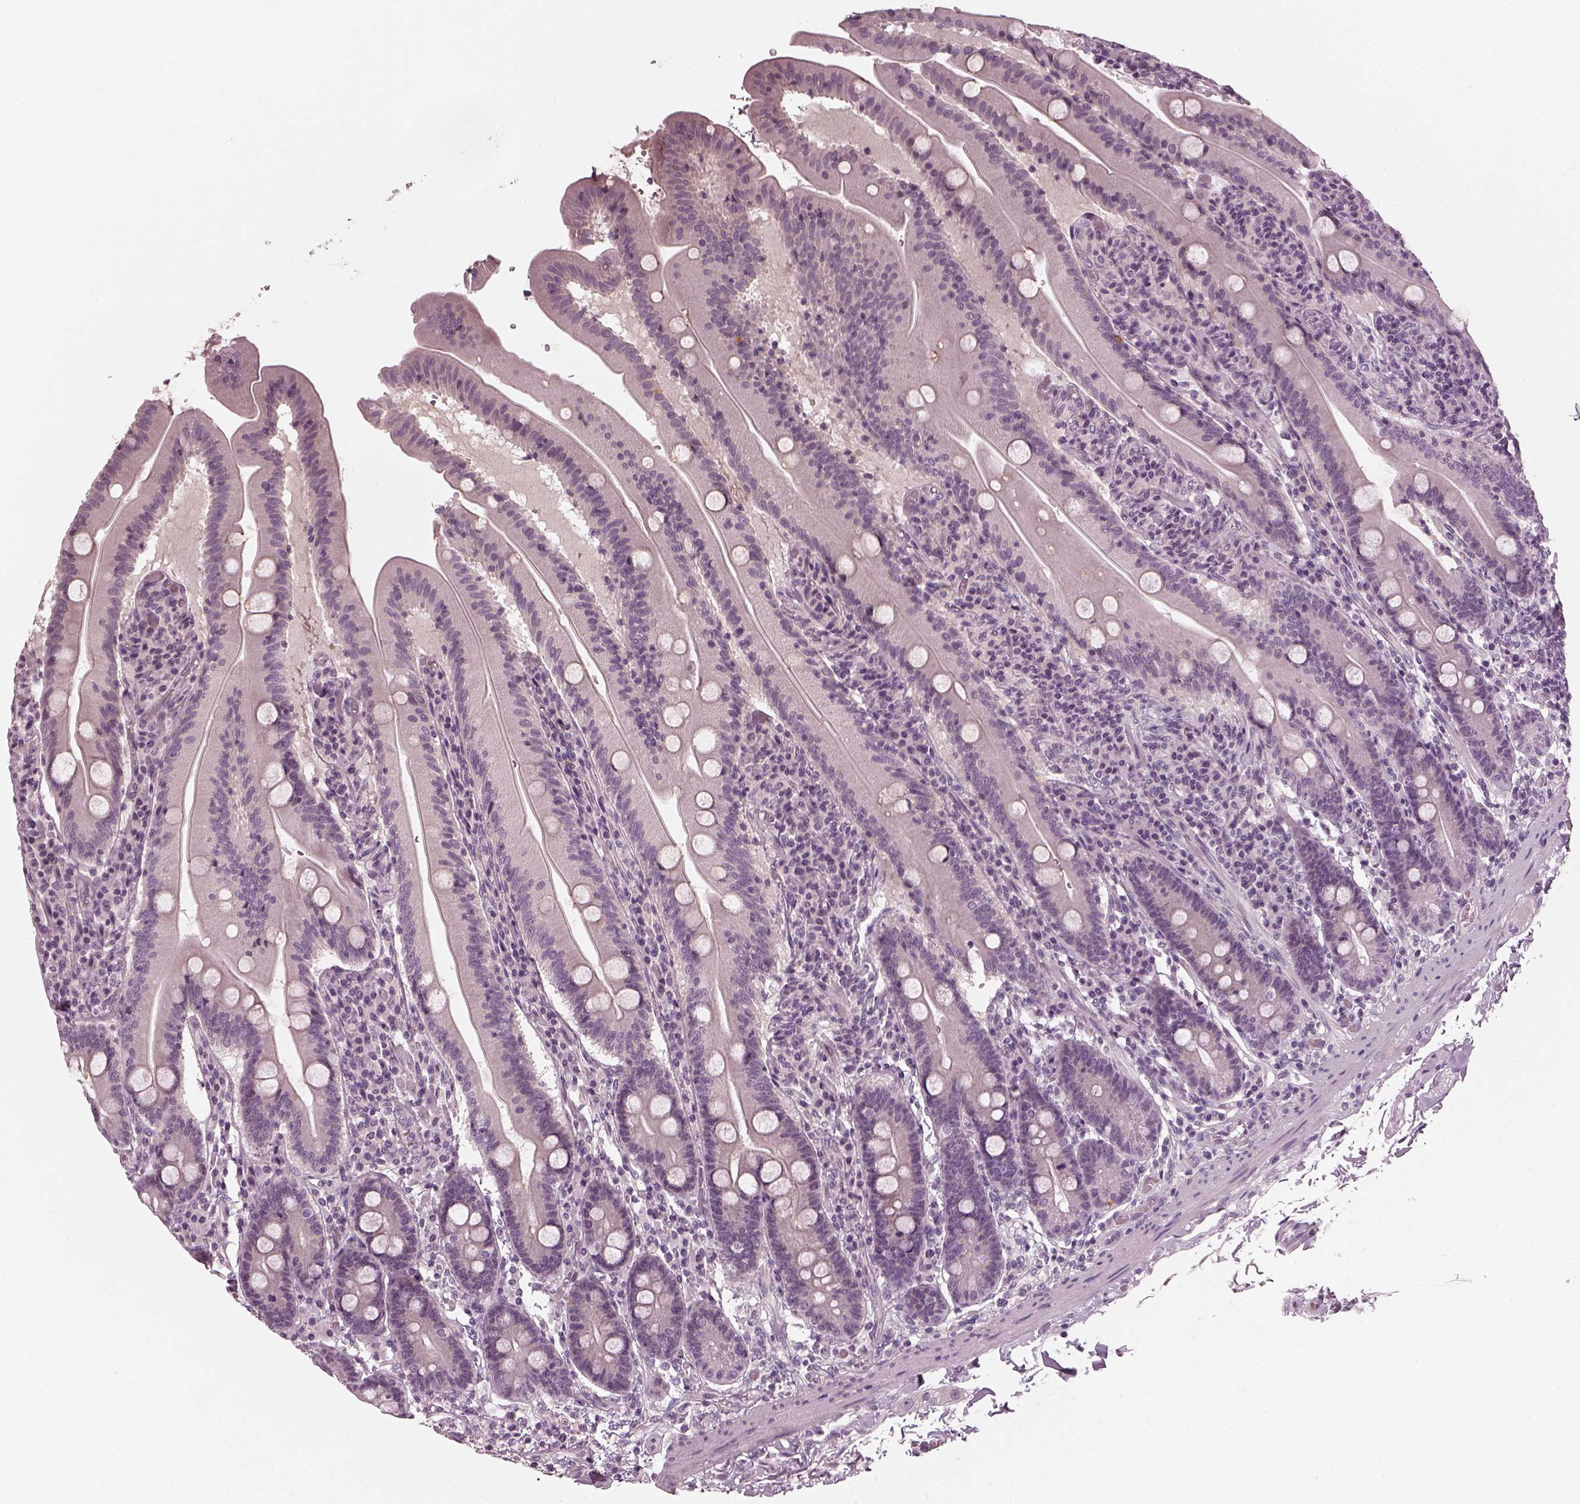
{"staining": {"intensity": "negative", "quantity": "none", "location": "none"}, "tissue": "small intestine", "cell_type": "Glandular cells", "image_type": "normal", "snomed": [{"axis": "morphology", "description": "Normal tissue, NOS"}, {"axis": "topography", "description": "Small intestine"}], "caption": "Immunohistochemical staining of benign human small intestine shows no significant expression in glandular cells.", "gene": "CHIT1", "patient": {"sex": "male", "age": 37}}